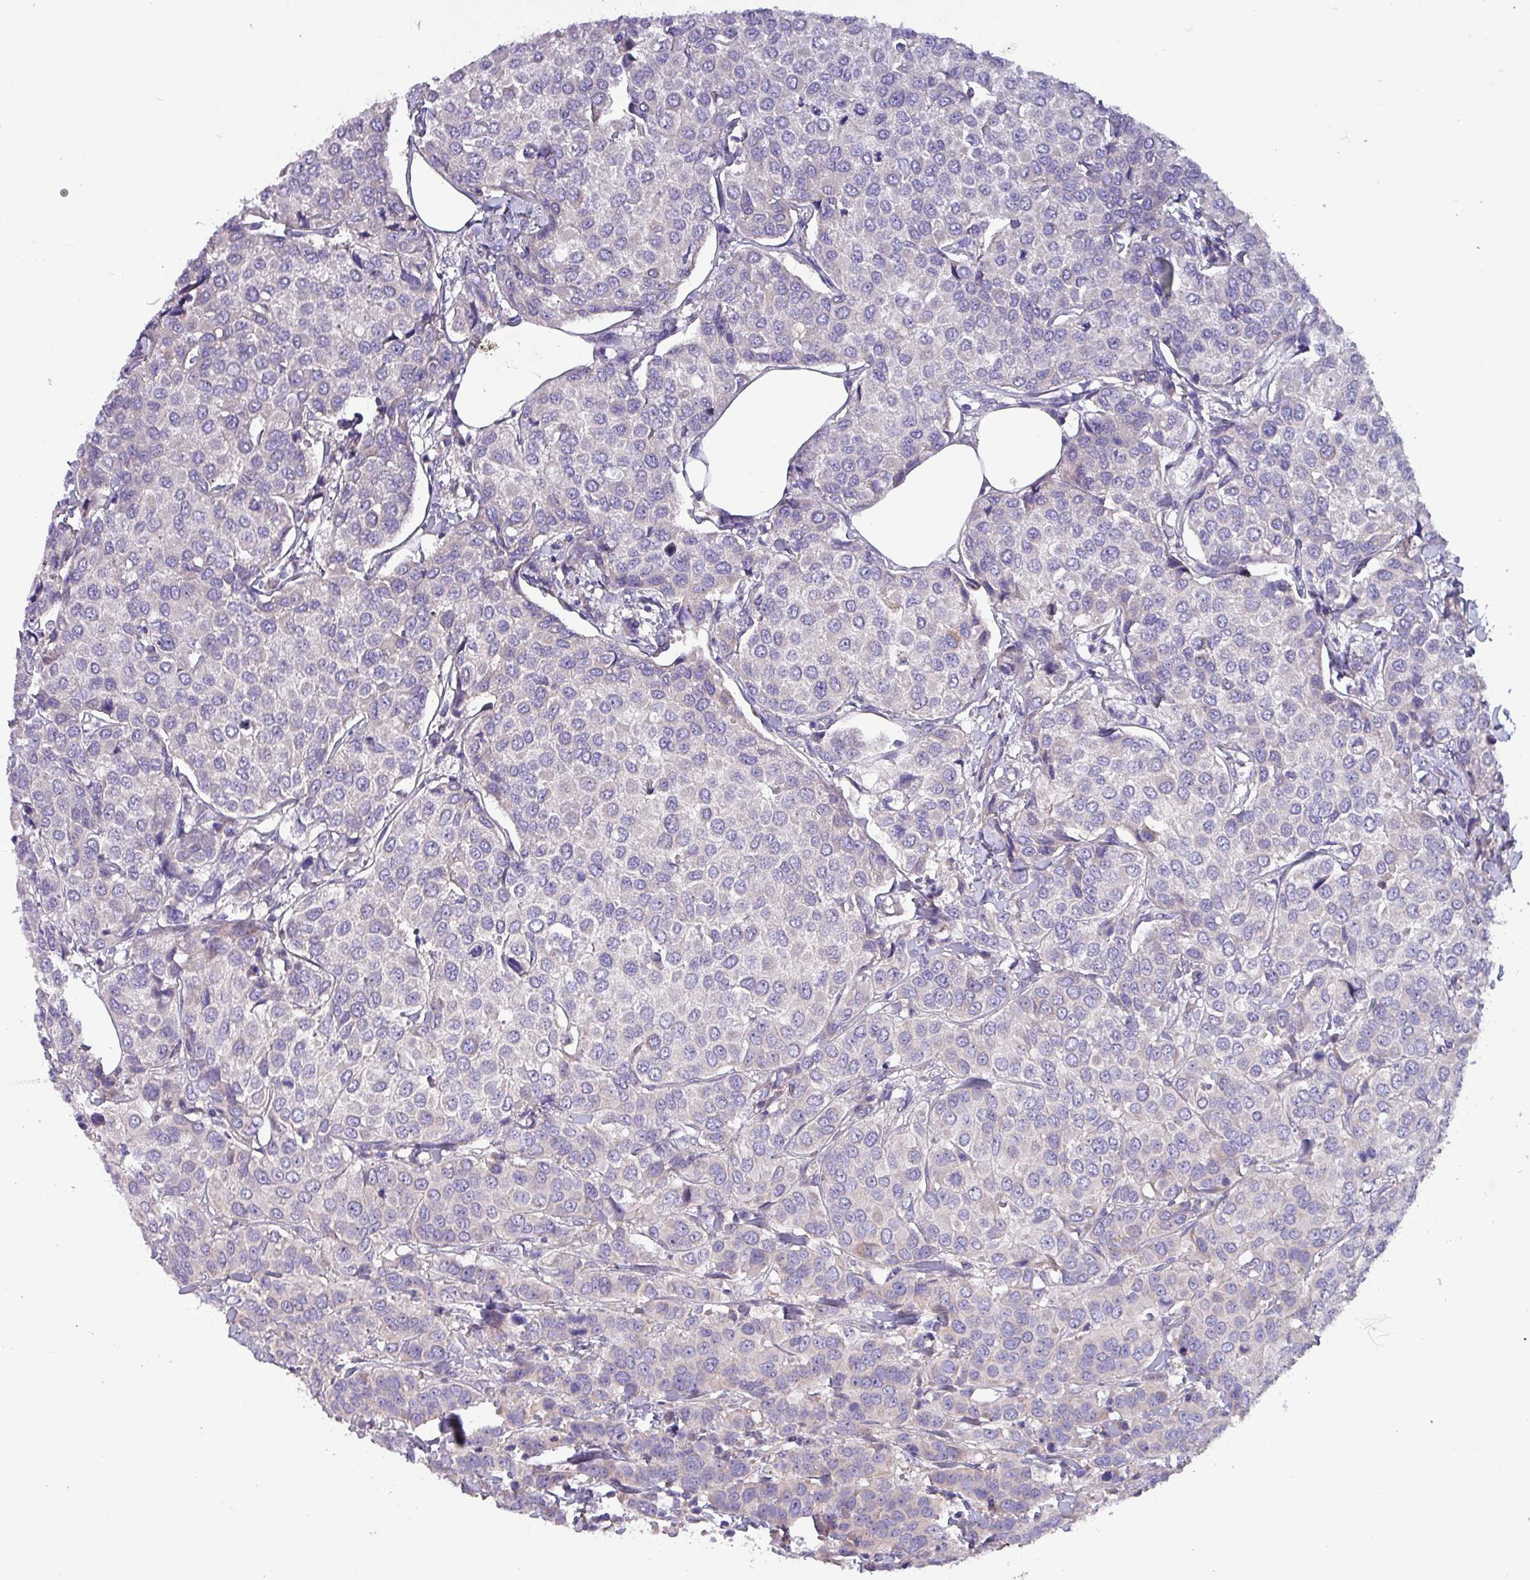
{"staining": {"intensity": "negative", "quantity": "none", "location": "none"}, "tissue": "breast cancer", "cell_type": "Tumor cells", "image_type": "cancer", "snomed": [{"axis": "morphology", "description": "Duct carcinoma"}, {"axis": "topography", "description": "Breast"}], "caption": "IHC histopathology image of neoplastic tissue: breast infiltrating ductal carcinoma stained with DAB shows no significant protein expression in tumor cells.", "gene": "HSD3B7", "patient": {"sex": "female", "age": 55}}